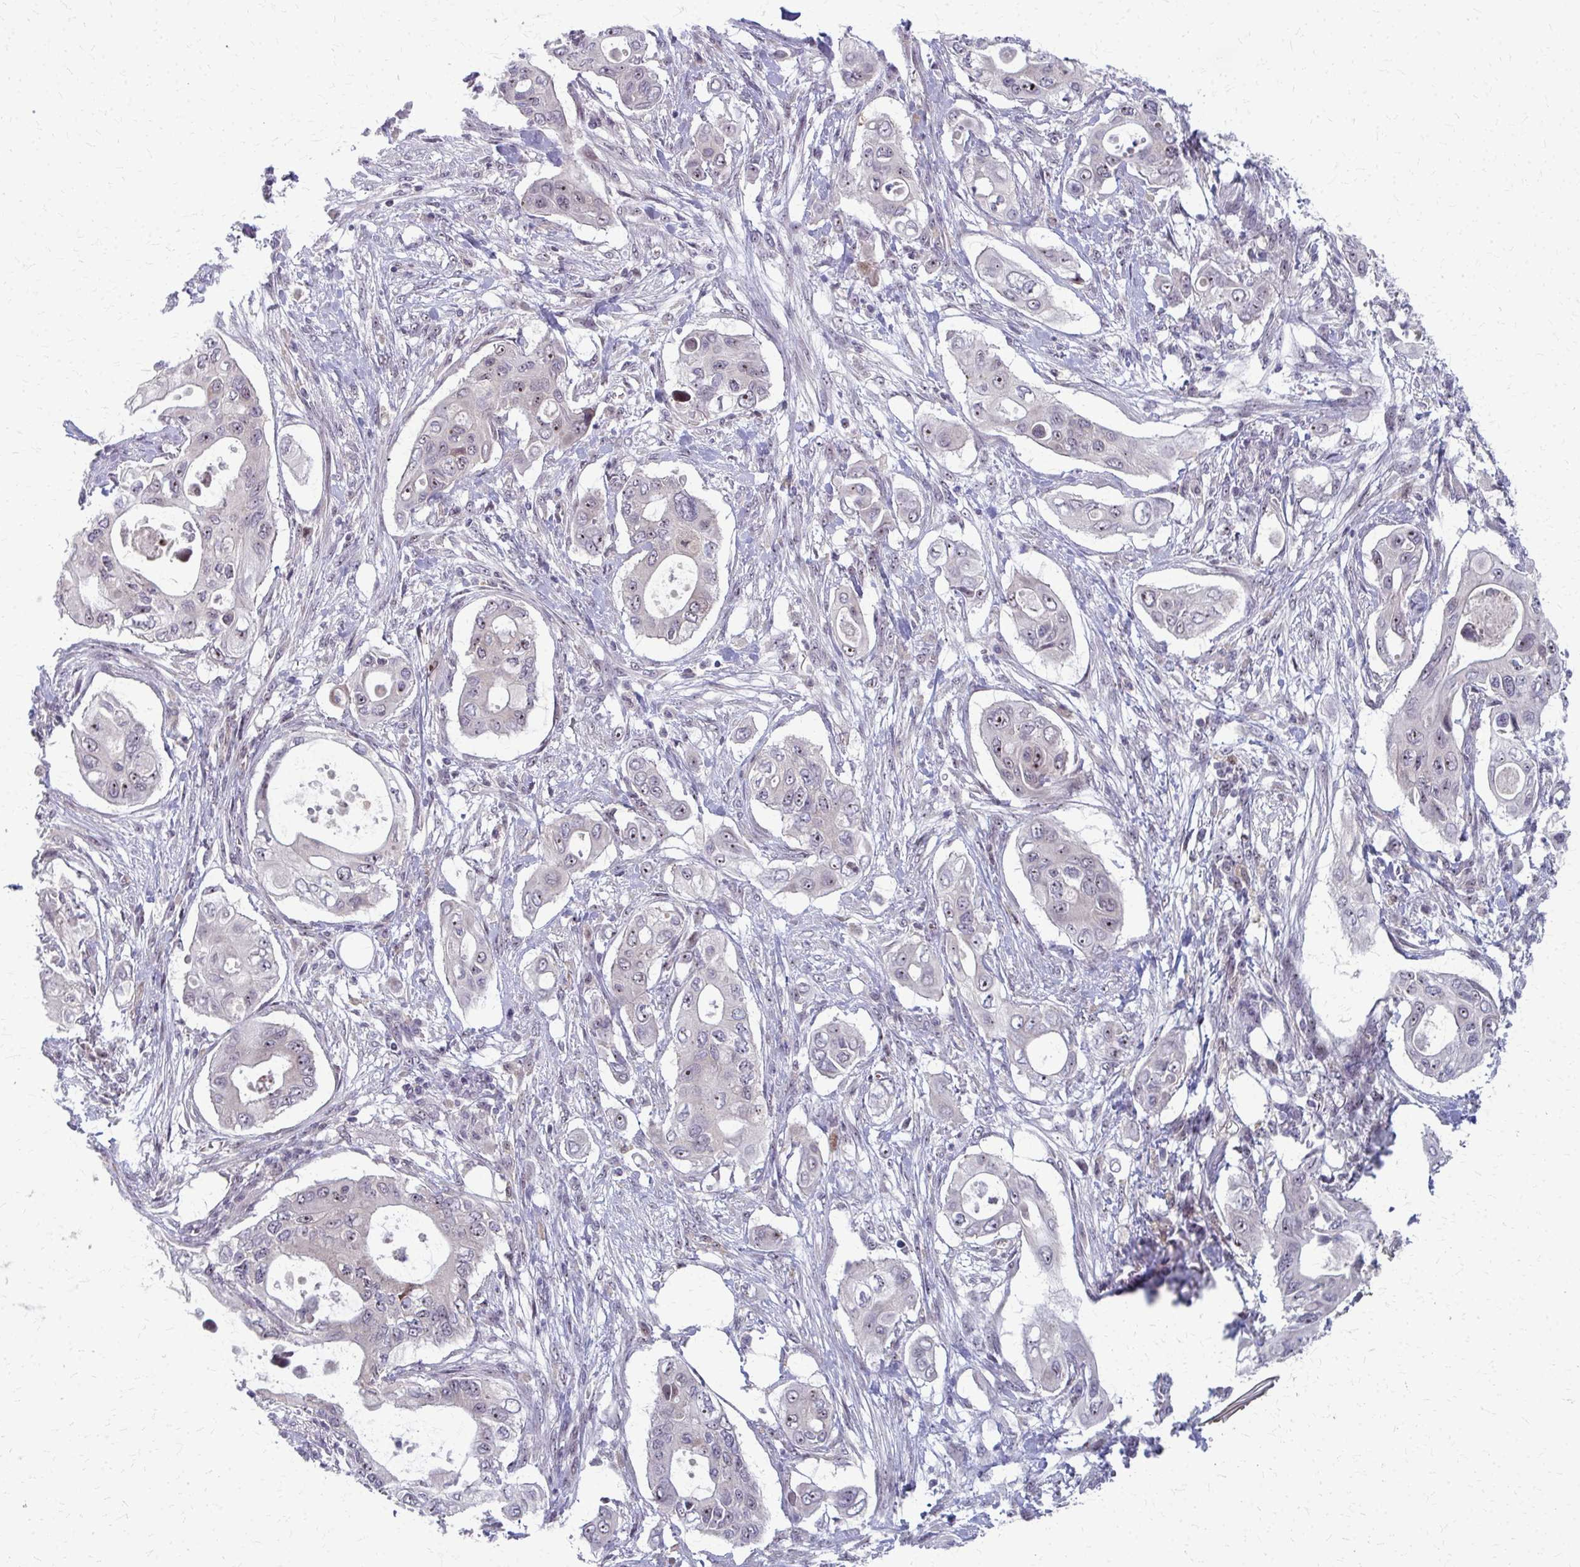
{"staining": {"intensity": "weak", "quantity": "25%-75%", "location": "nuclear"}, "tissue": "pancreatic cancer", "cell_type": "Tumor cells", "image_type": "cancer", "snomed": [{"axis": "morphology", "description": "Adenocarcinoma, NOS"}, {"axis": "topography", "description": "Pancreas"}], "caption": "IHC image of adenocarcinoma (pancreatic) stained for a protein (brown), which exhibits low levels of weak nuclear staining in approximately 25%-75% of tumor cells.", "gene": "NUDT16", "patient": {"sex": "female", "age": 63}}